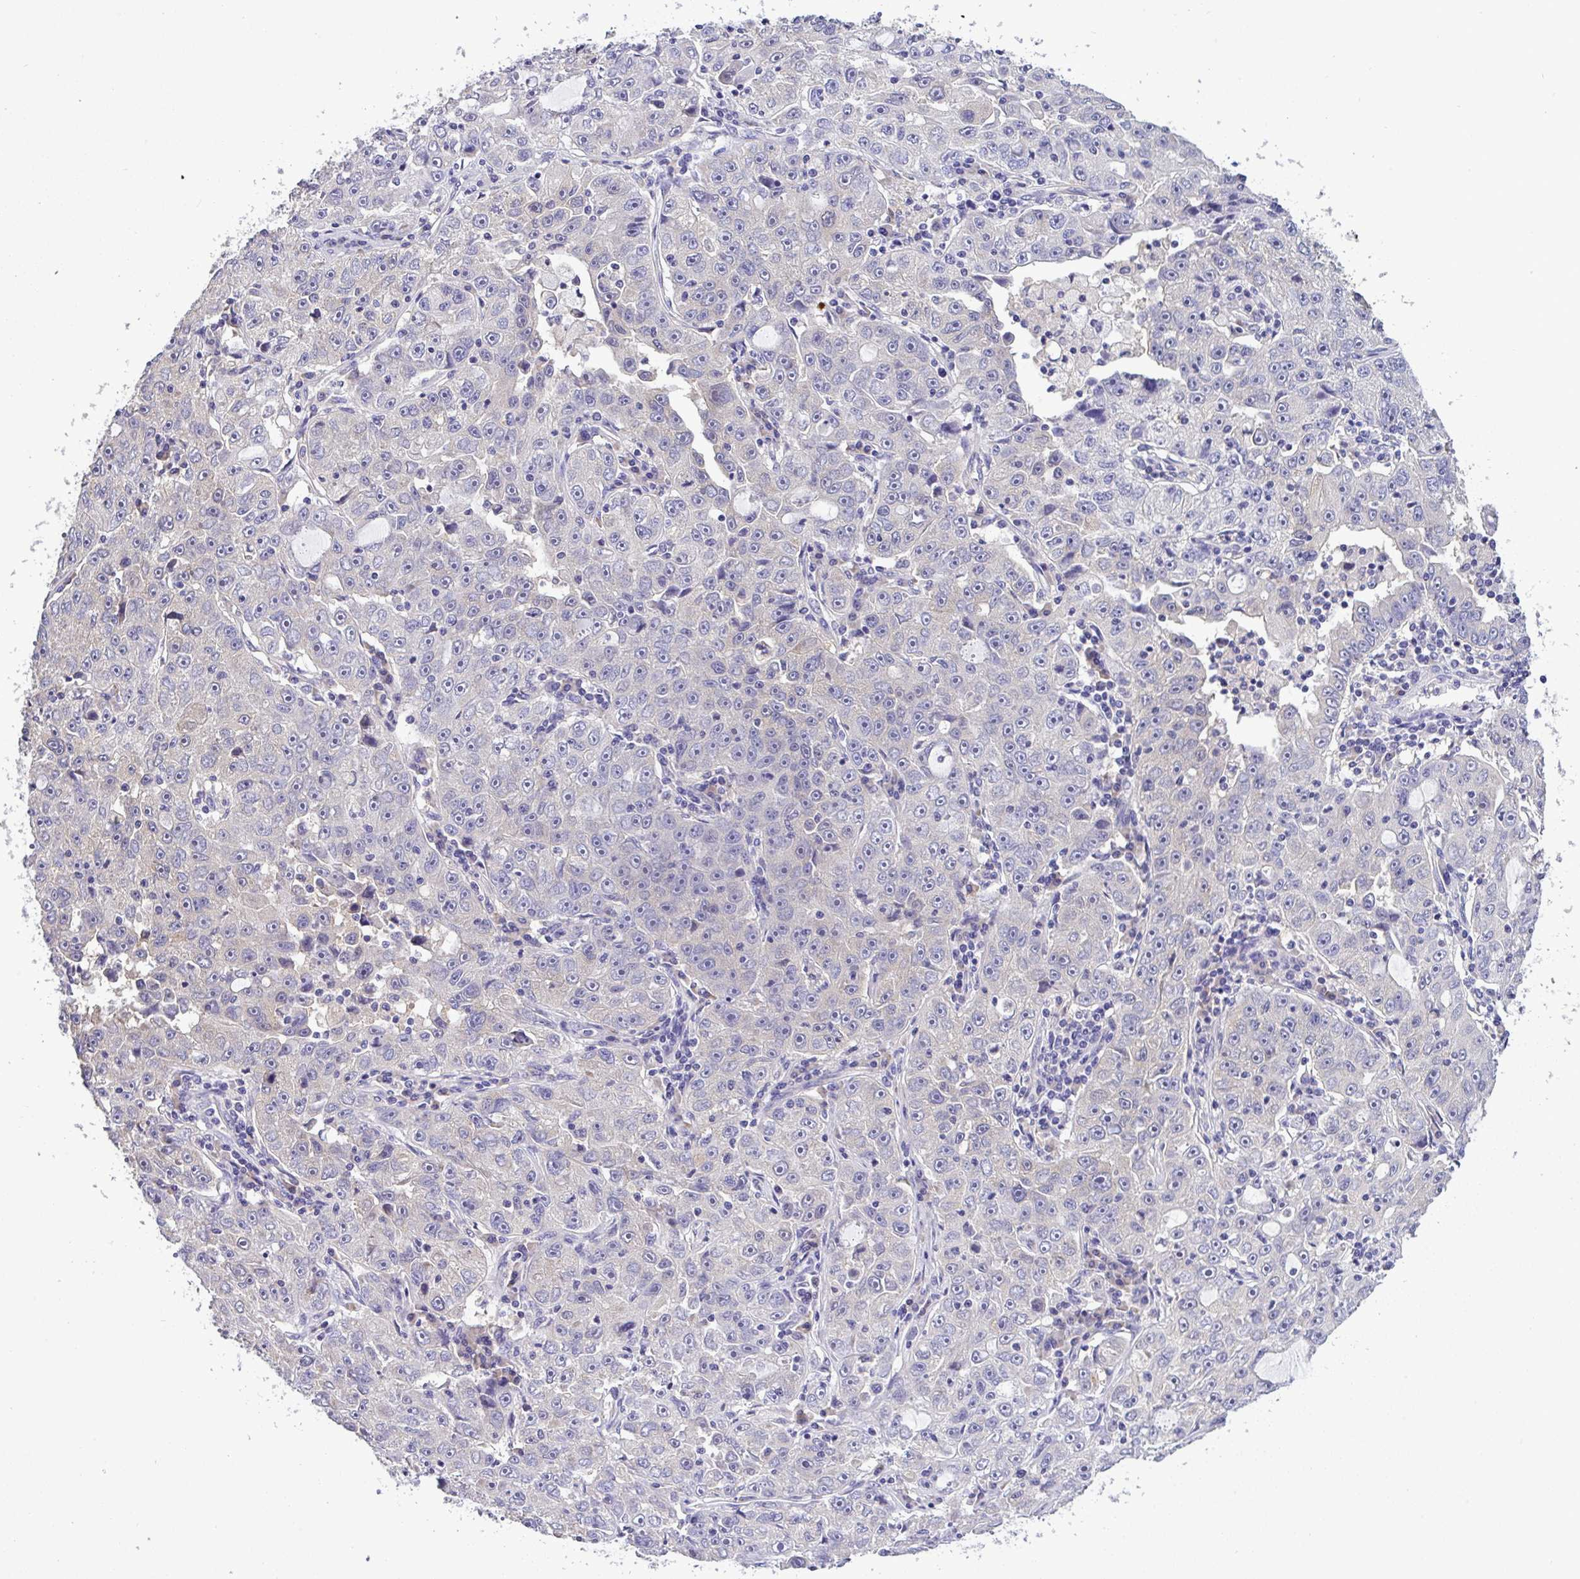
{"staining": {"intensity": "negative", "quantity": "none", "location": "none"}, "tissue": "lung cancer", "cell_type": "Tumor cells", "image_type": "cancer", "snomed": [{"axis": "morphology", "description": "Normal morphology"}, {"axis": "morphology", "description": "Adenocarcinoma, NOS"}, {"axis": "topography", "description": "Lymph node"}, {"axis": "topography", "description": "Lung"}], "caption": "Protein analysis of lung cancer (adenocarcinoma) exhibits no significant positivity in tumor cells.", "gene": "ST8SIA2", "patient": {"sex": "female", "age": 57}}